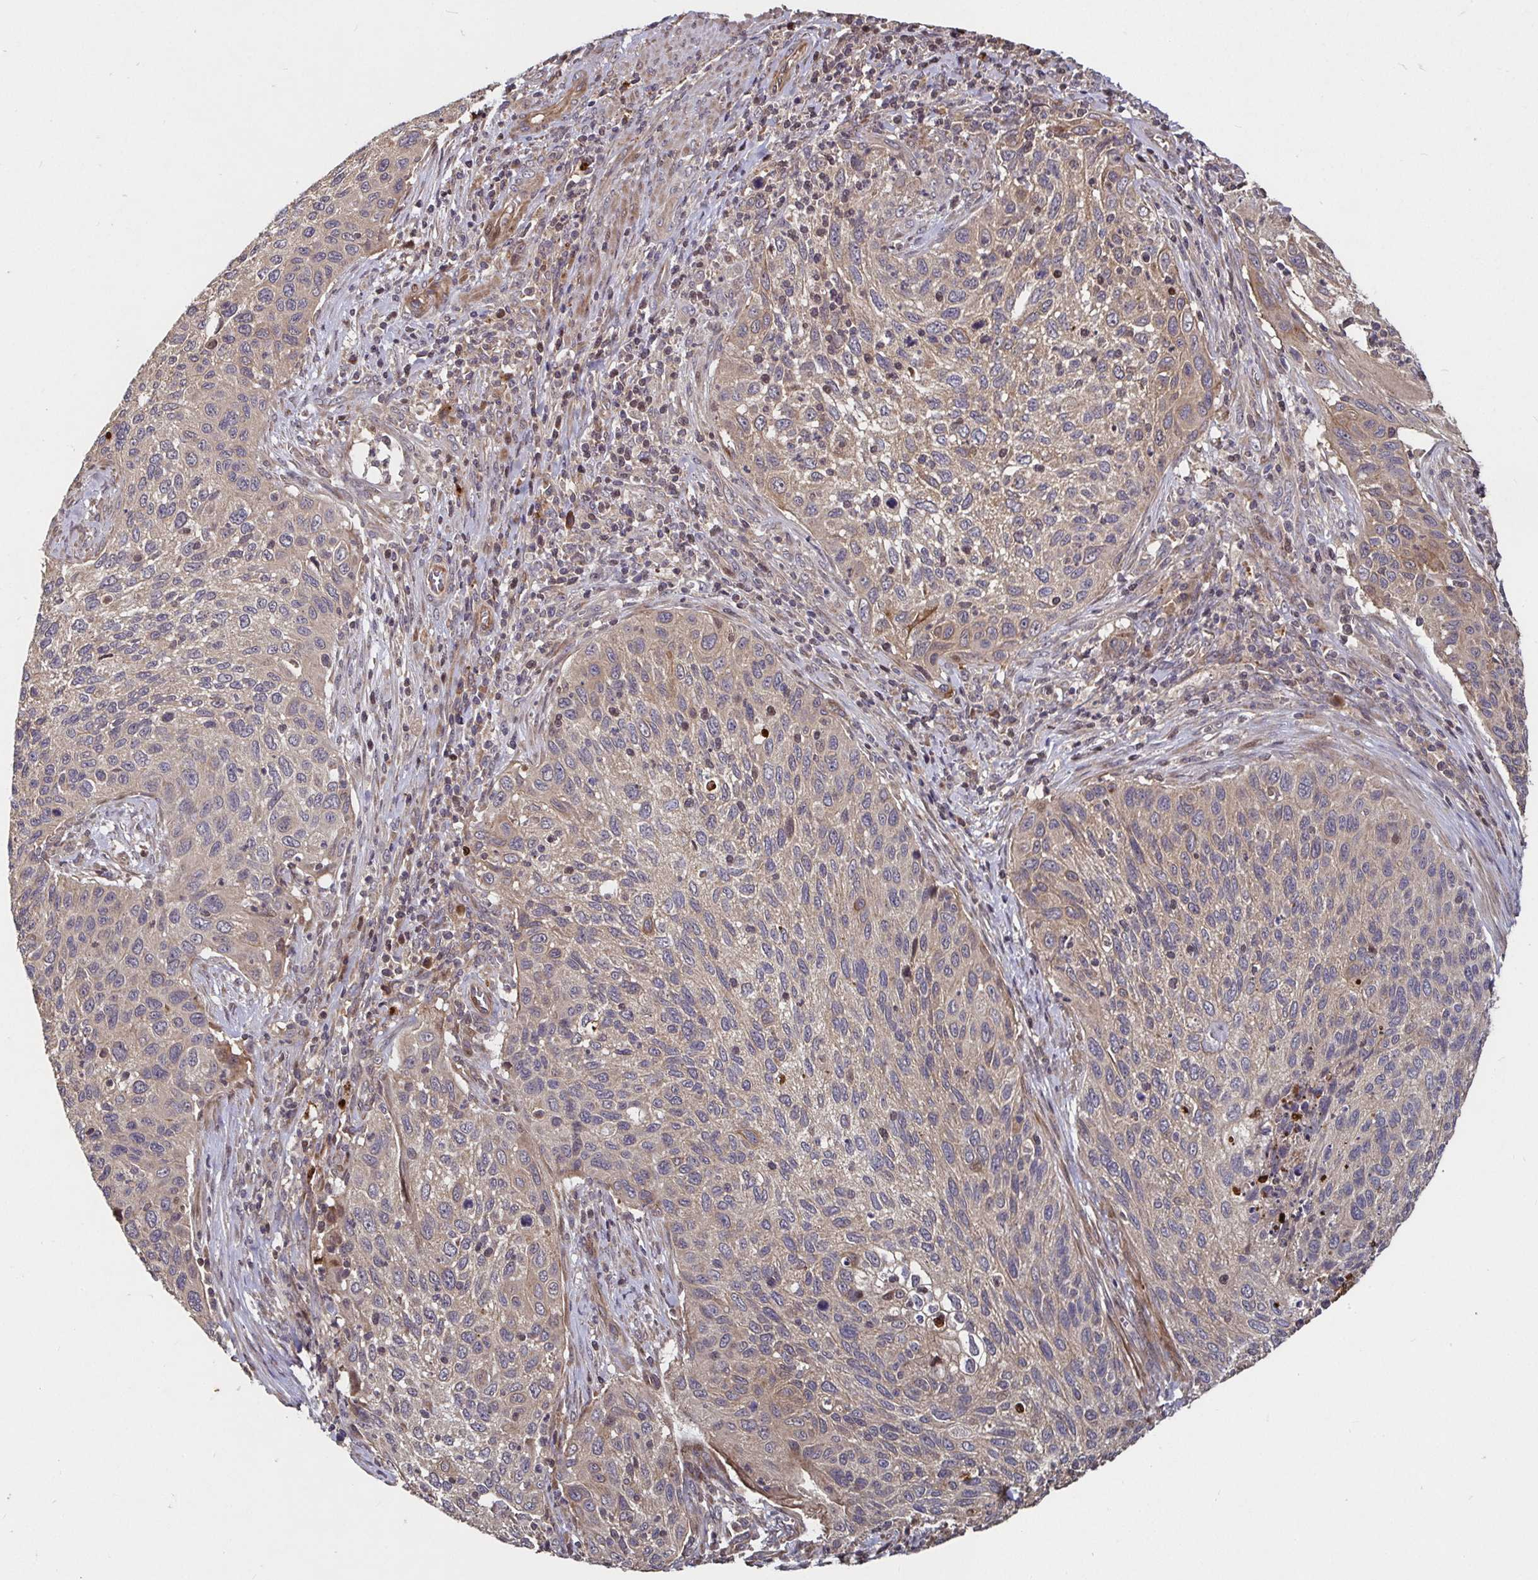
{"staining": {"intensity": "weak", "quantity": "<25%", "location": "cytoplasmic/membranous"}, "tissue": "cervical cancer", "cell_type": "Tumor cells", "image_type": "cancer", "snomed": [{"axis": "morphology", "description": "Squamous cell carcinoma, NOS"}, {"axis": "topography", "description": "Cervix"}], "caption": "A photomicrograph of human cervical cancer is negative for staining in tumor cells.", "gene": "SMYD3", "patient": {"sex": "female", "age": 70}}